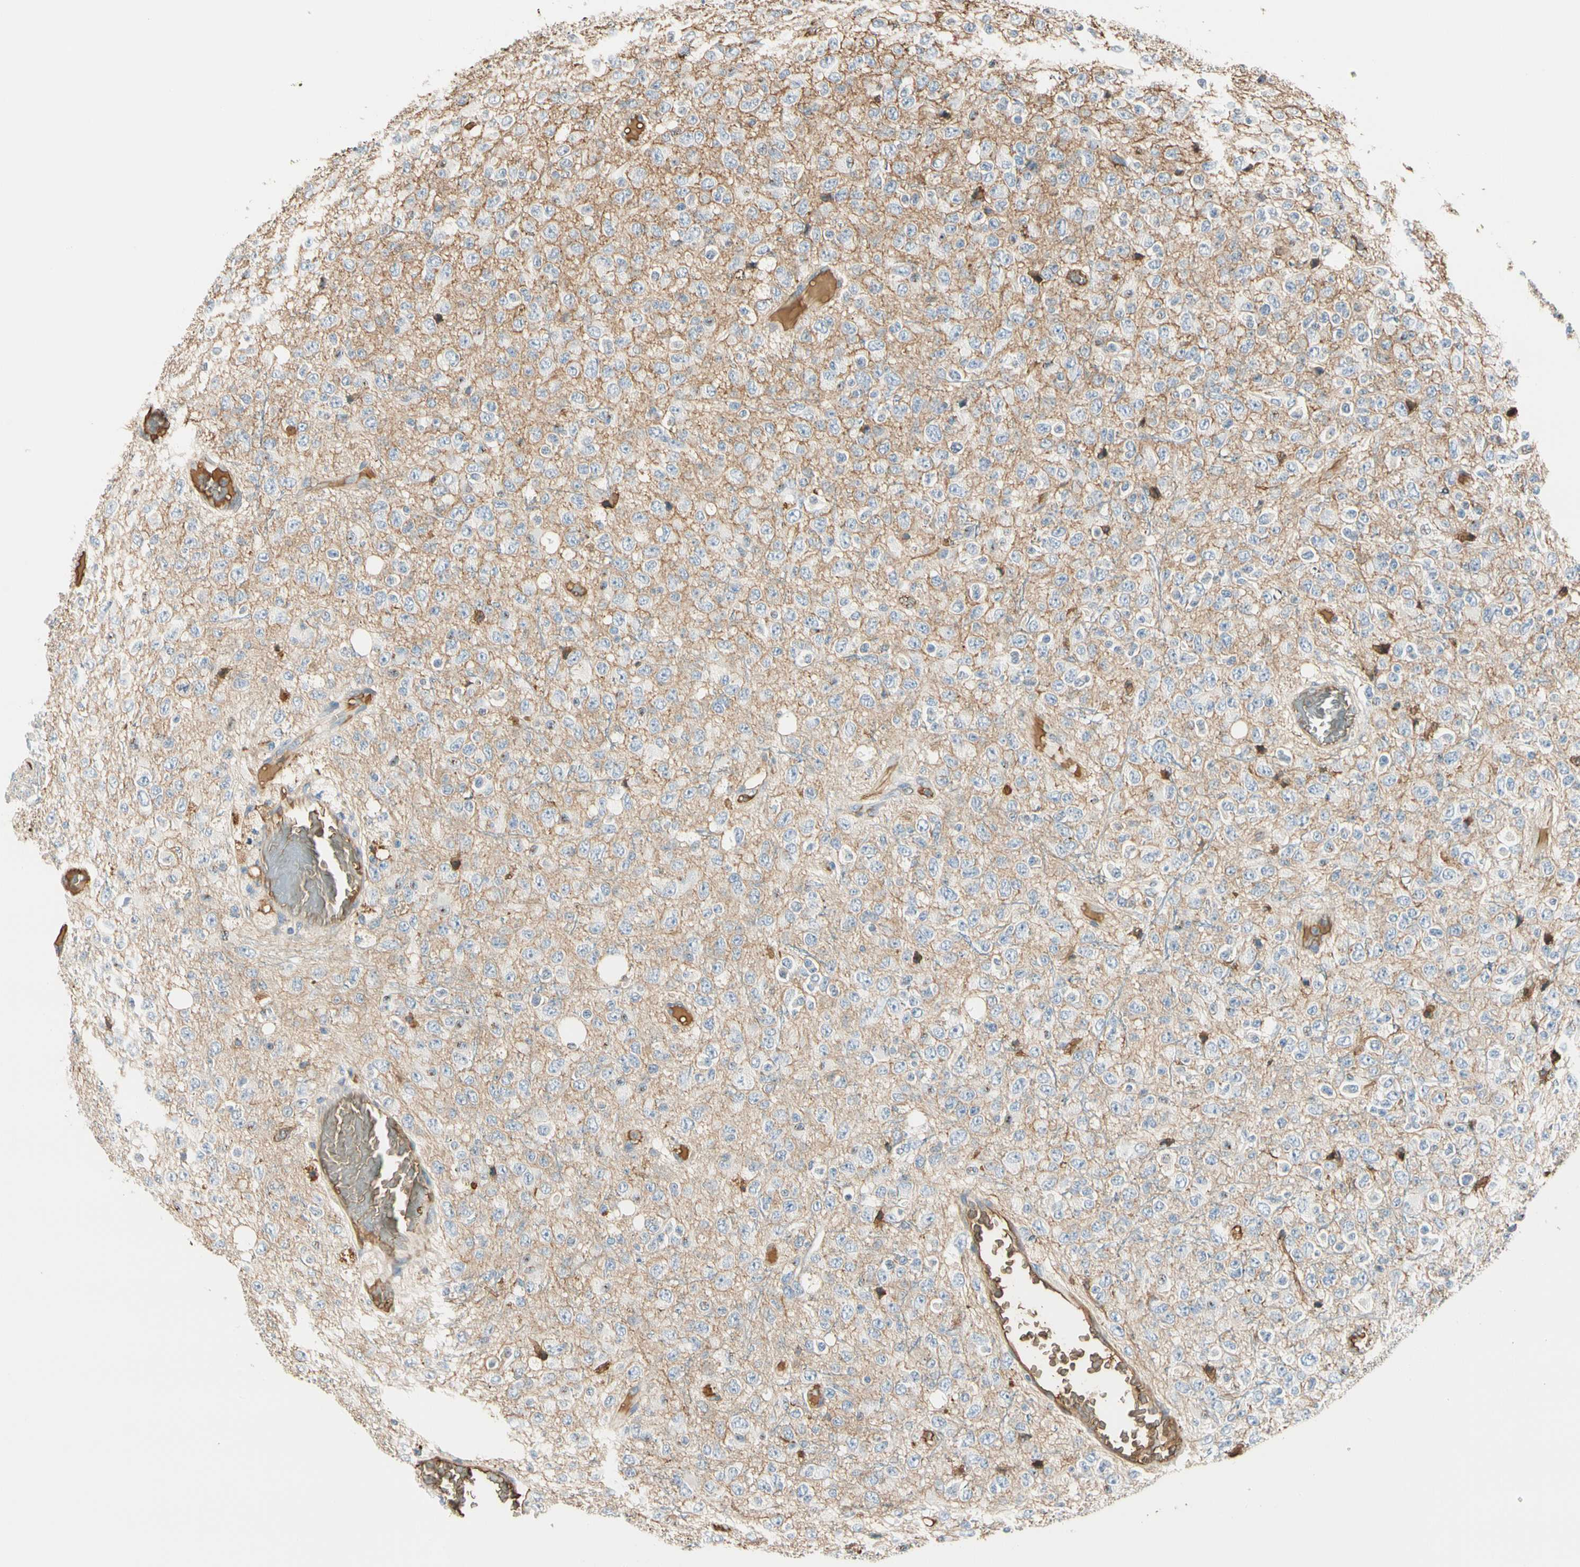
{"staining": {"intensity": "moderate", "quantity": "25%-75%", "location": "cytoplasmic/membranous,nuclear"}, "tissue": "glioma", "cell_type": "Tumor cells", "image_type": "cancer", "snomed": [{"axis": "morphology", "description": "Glioma, malignant, High grade"}, {"axis": "topography", "description": "pancreas cauda"}], "caption": "Human malignant glioma (high-grade) stained with a brown dye displays moderate cytoplasmic/membranous and nuclear positive staining in about 25%-75% of tumor cells.", "gene": "LAMB3", "patient": {"sex": "male", "age": 60}}